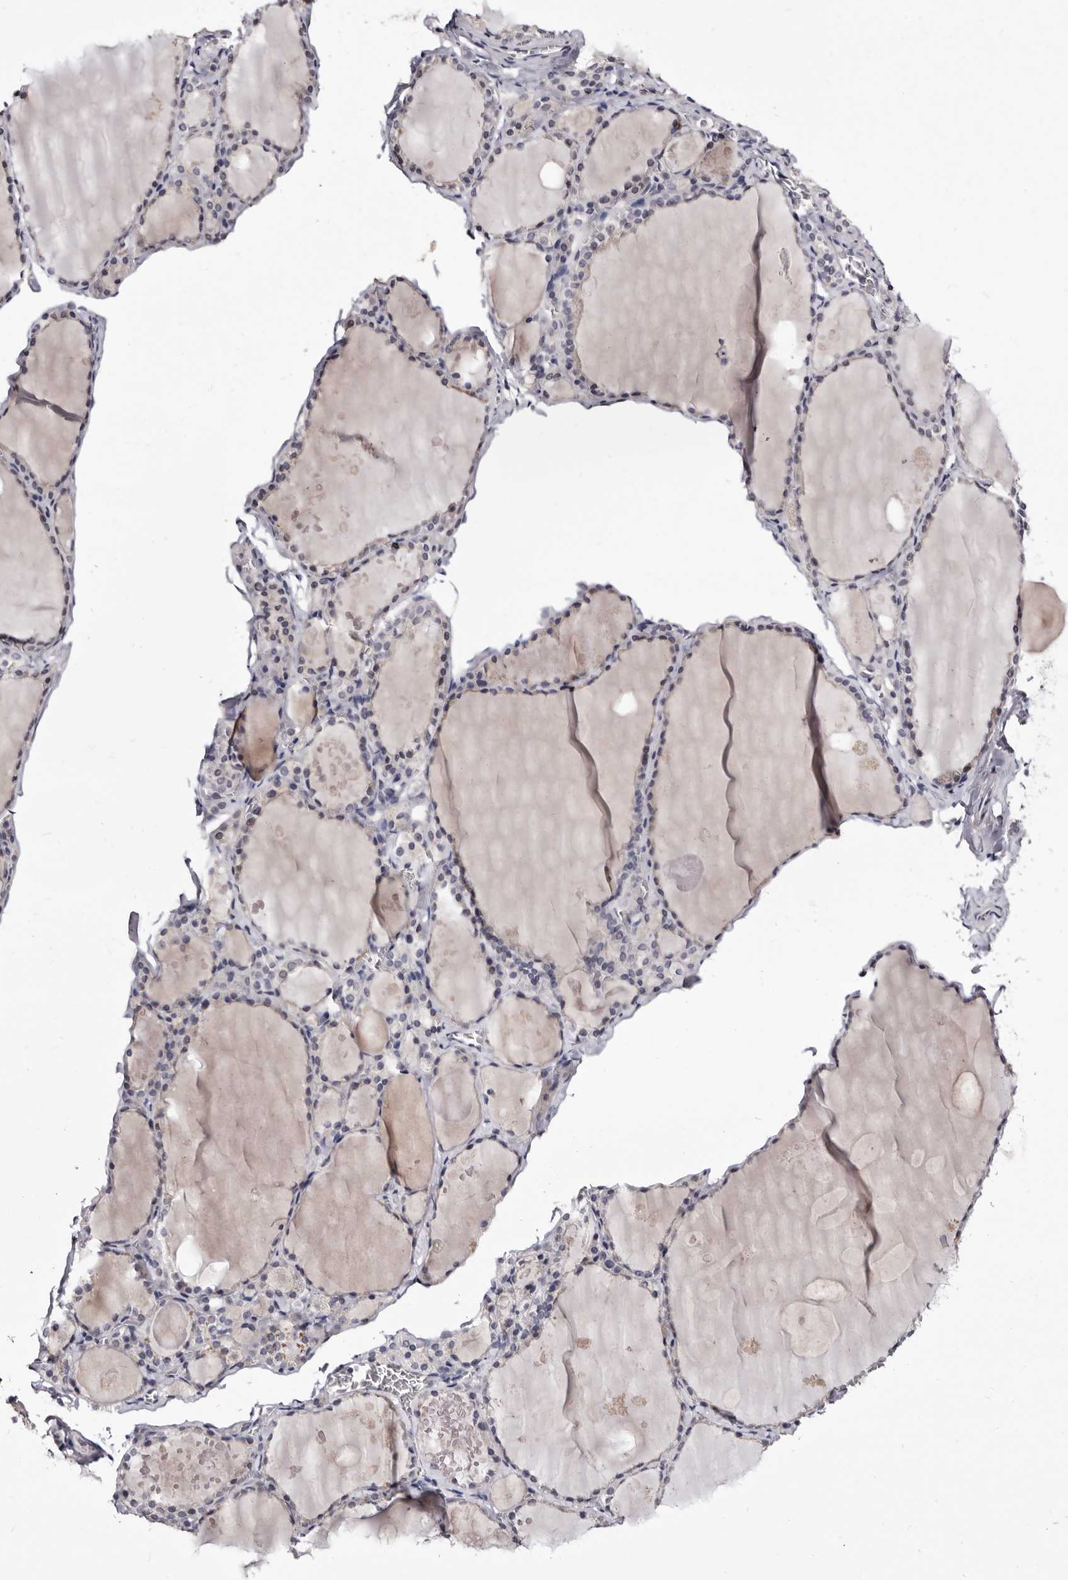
{"staining": {"intensity": "negative", "quantity": "none", "location": "none"}, "tissue": "thyroid gland", "cell_type": "Glandular cells", "image_type": "normal", "snomed": [{"axis": "morphology", "description": "Normal tissue, NOS"}, {"axis": "topography", "description": "Thyroid gland"}], "caption": "Glandular cells show no significant positivity in unremarkable thyroid gland. (IHC, brightfield microscopy, high magnification).", "gene": "BPGM", "patient": {"sex": "male", "age": 56}}